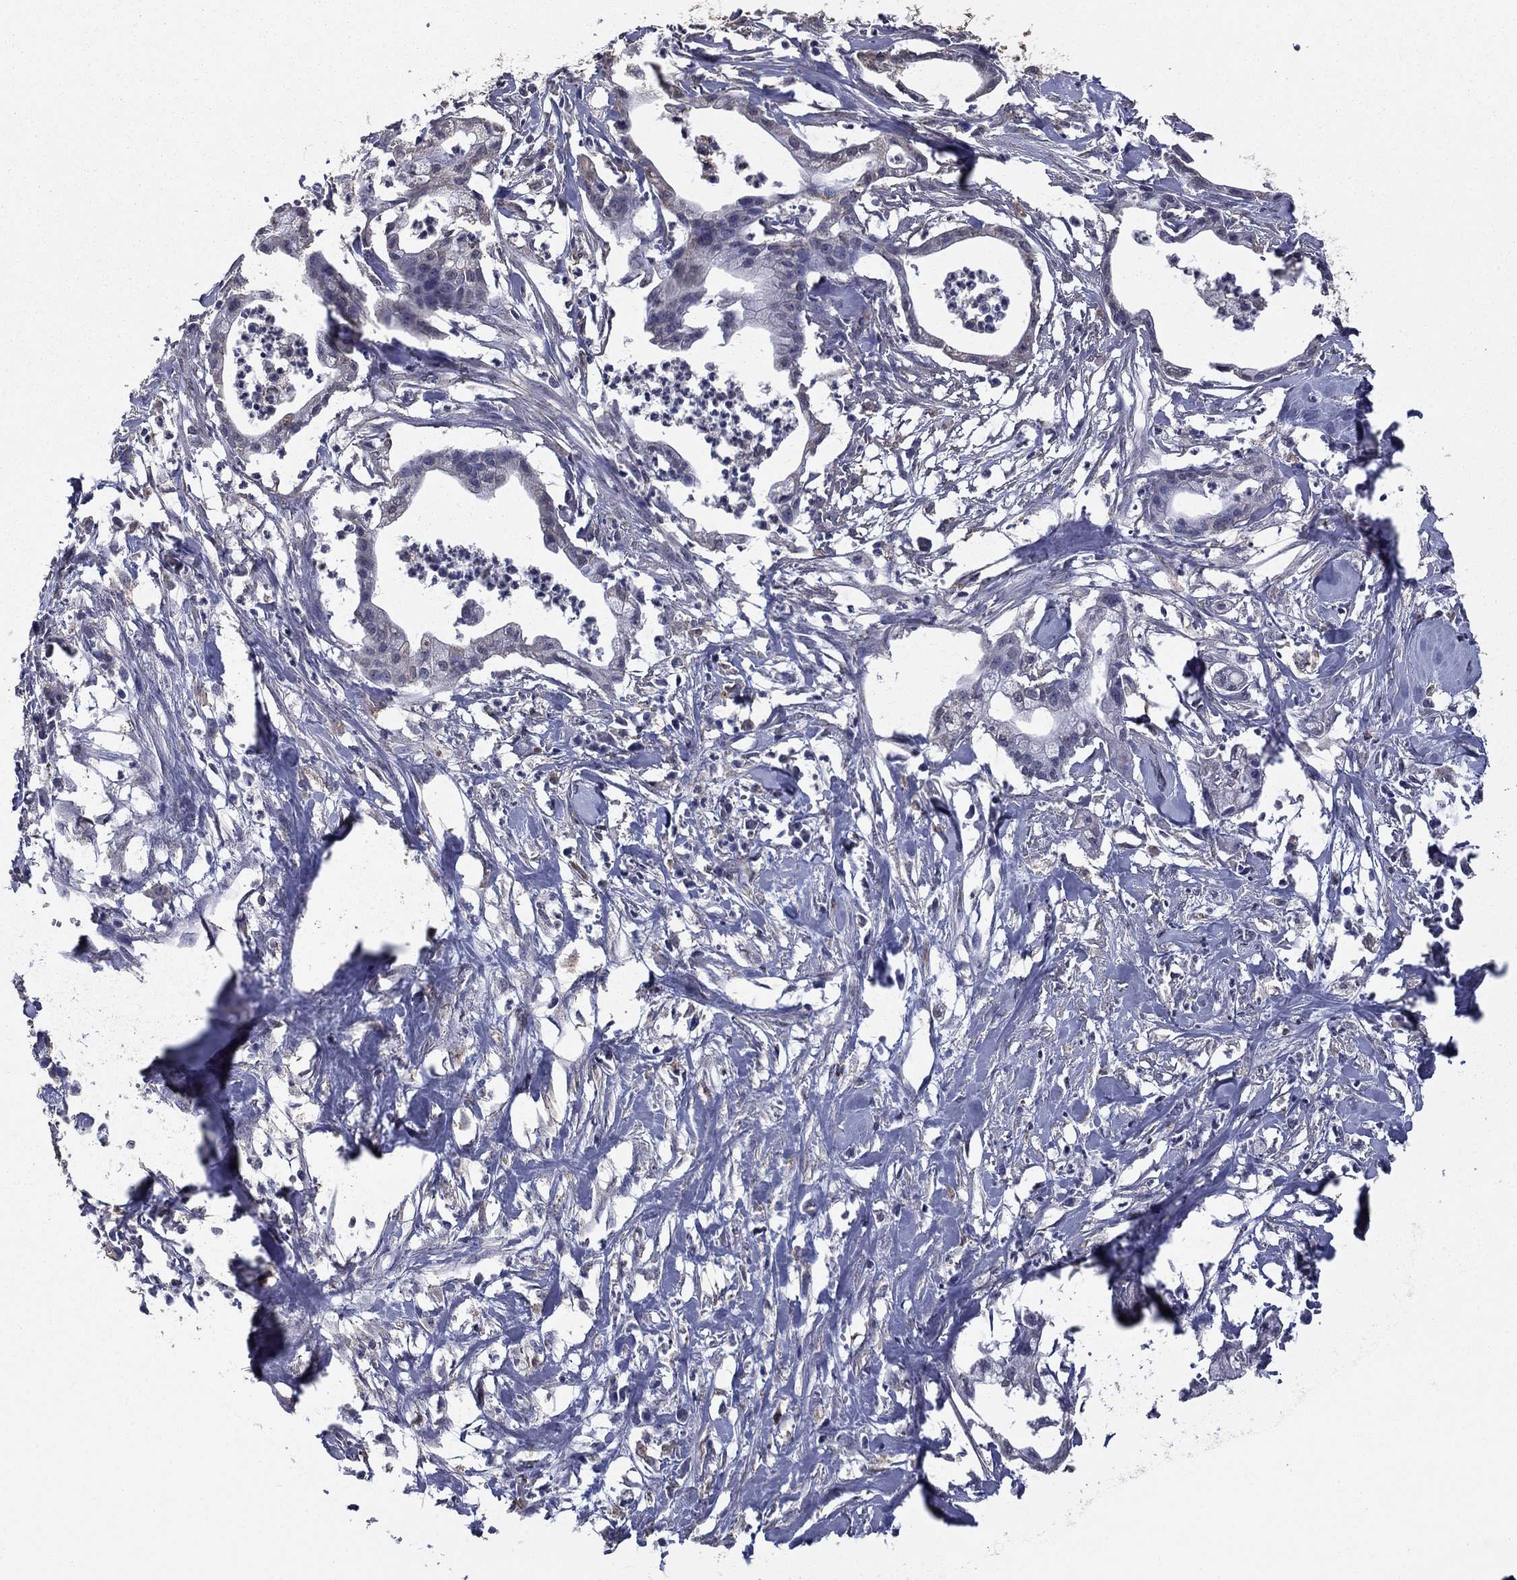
{"staining": {"intensity": "negative", "quantity": "none", "location": "none"}, "tissue": "pancreatic cancer", "cell_type": "Tumor cells", "image_type": "cancer", "snomed": [{"axis": "morphology", "description": "Normal tissue, NOS"}, {"axis": "morphology", "description": "Adenocarcinoma, NOS"}, {"axis": "topography", "description": "Pancreas"}], "caption": "Protein analysis of pancreatic cancer shows no significant positivity in tumor cells.", "gene": "MFAP3L", "patient": {"sex": "female", "age": 58}}